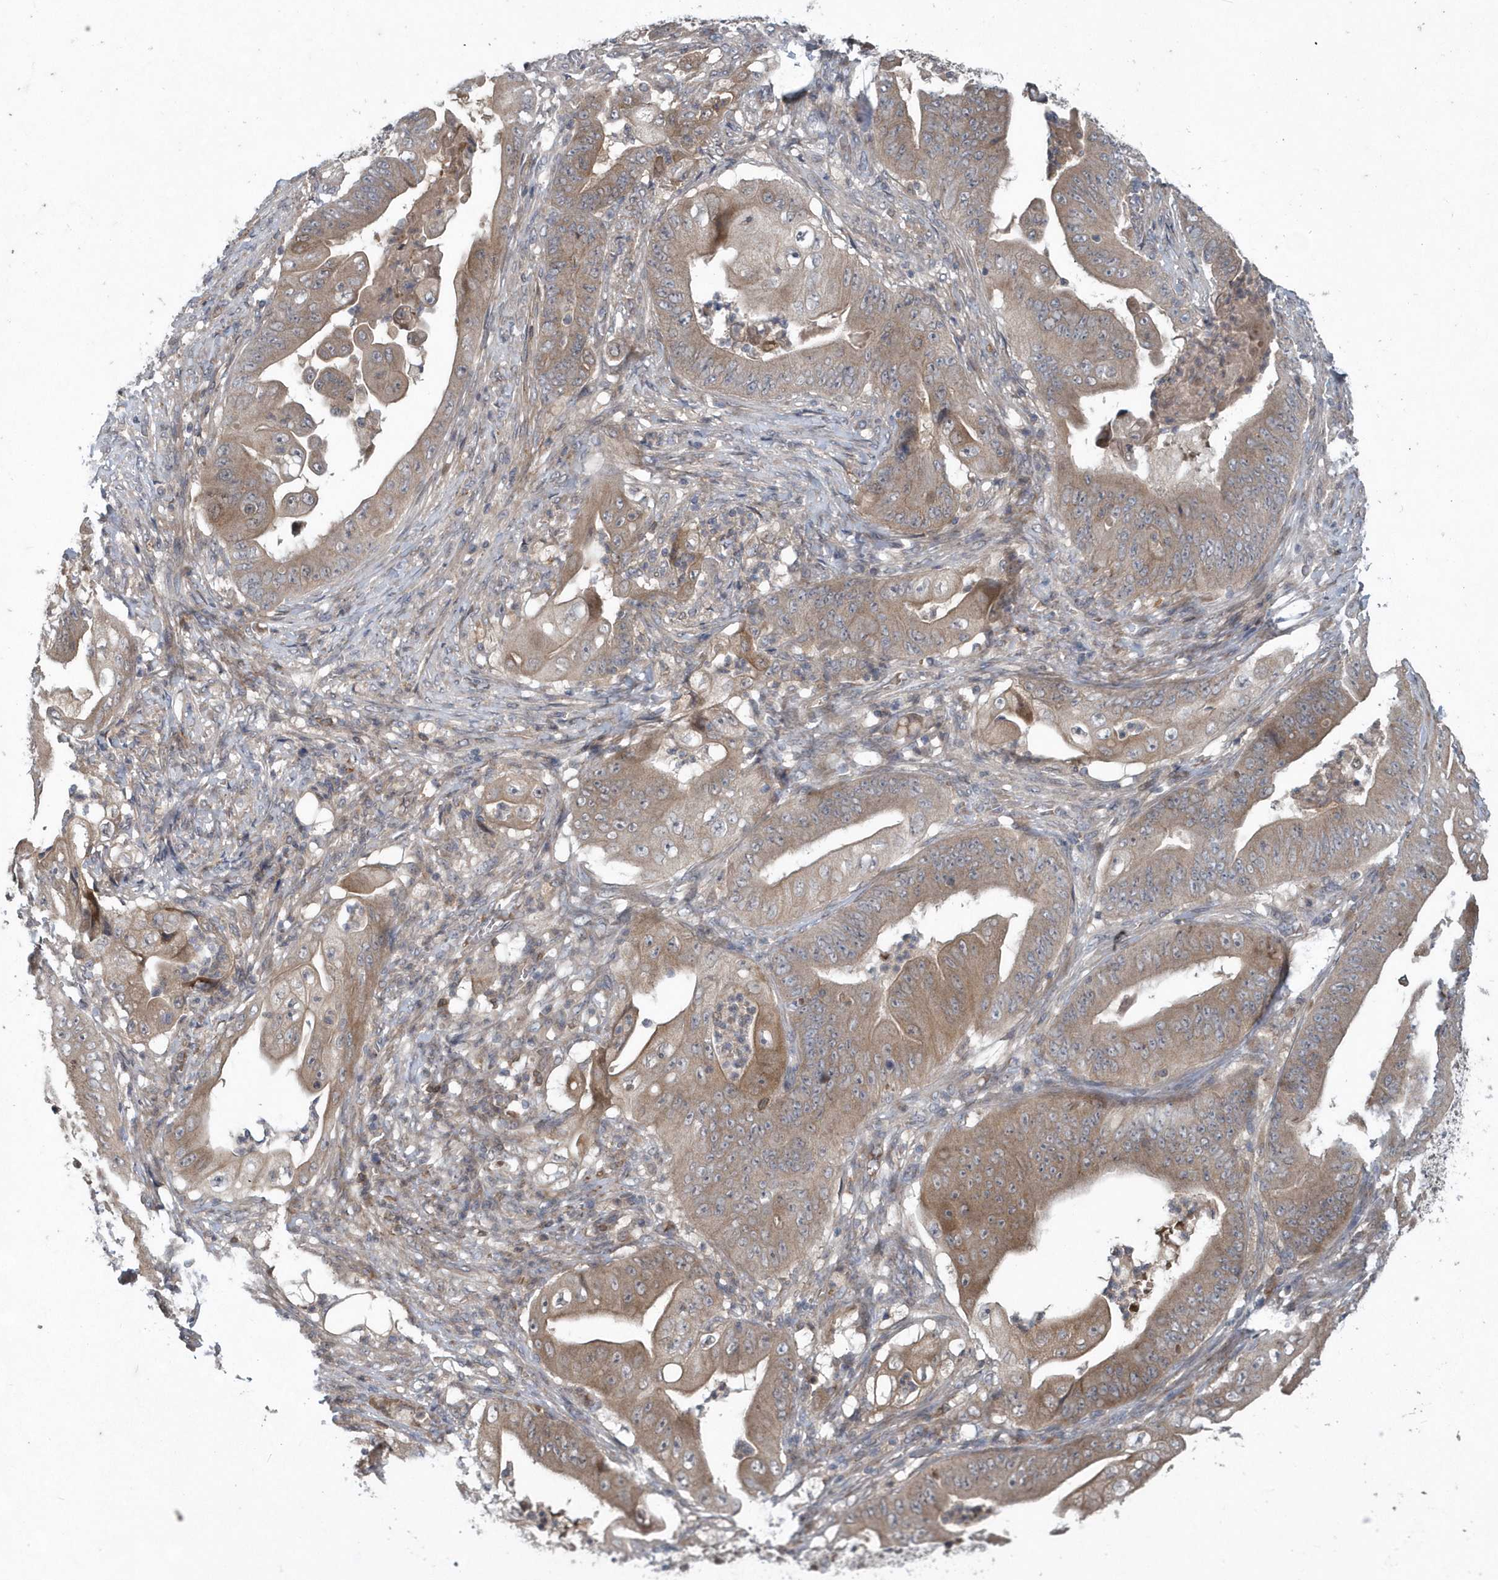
{"staining": {"intensity": "moderate", "quantity": ">75%", "location": "cytoplasmic/membranous"}, "tissue": "stomach cancer", "cell_type": "Tumor cells", "image_type": "cancer", "snomed": [{"axis": "morphology", "description": "Adenocarcinoma, NOS"}, {"axis": "topography", "description": "Stomach"}], "caption": "Immunohistochemistry (IHC) image of neoplastic tissue: stomach adenocarcinoma stained using immunohistochemistry reveals medium levels of moderate protein expression localized specifically in the cytoplasmic/membranous of tumor cells, appearing as a cytoplasmic/membranous brown color.", "gene": "HMGCS1", "patient": {"sex": "female", "age": 73}}